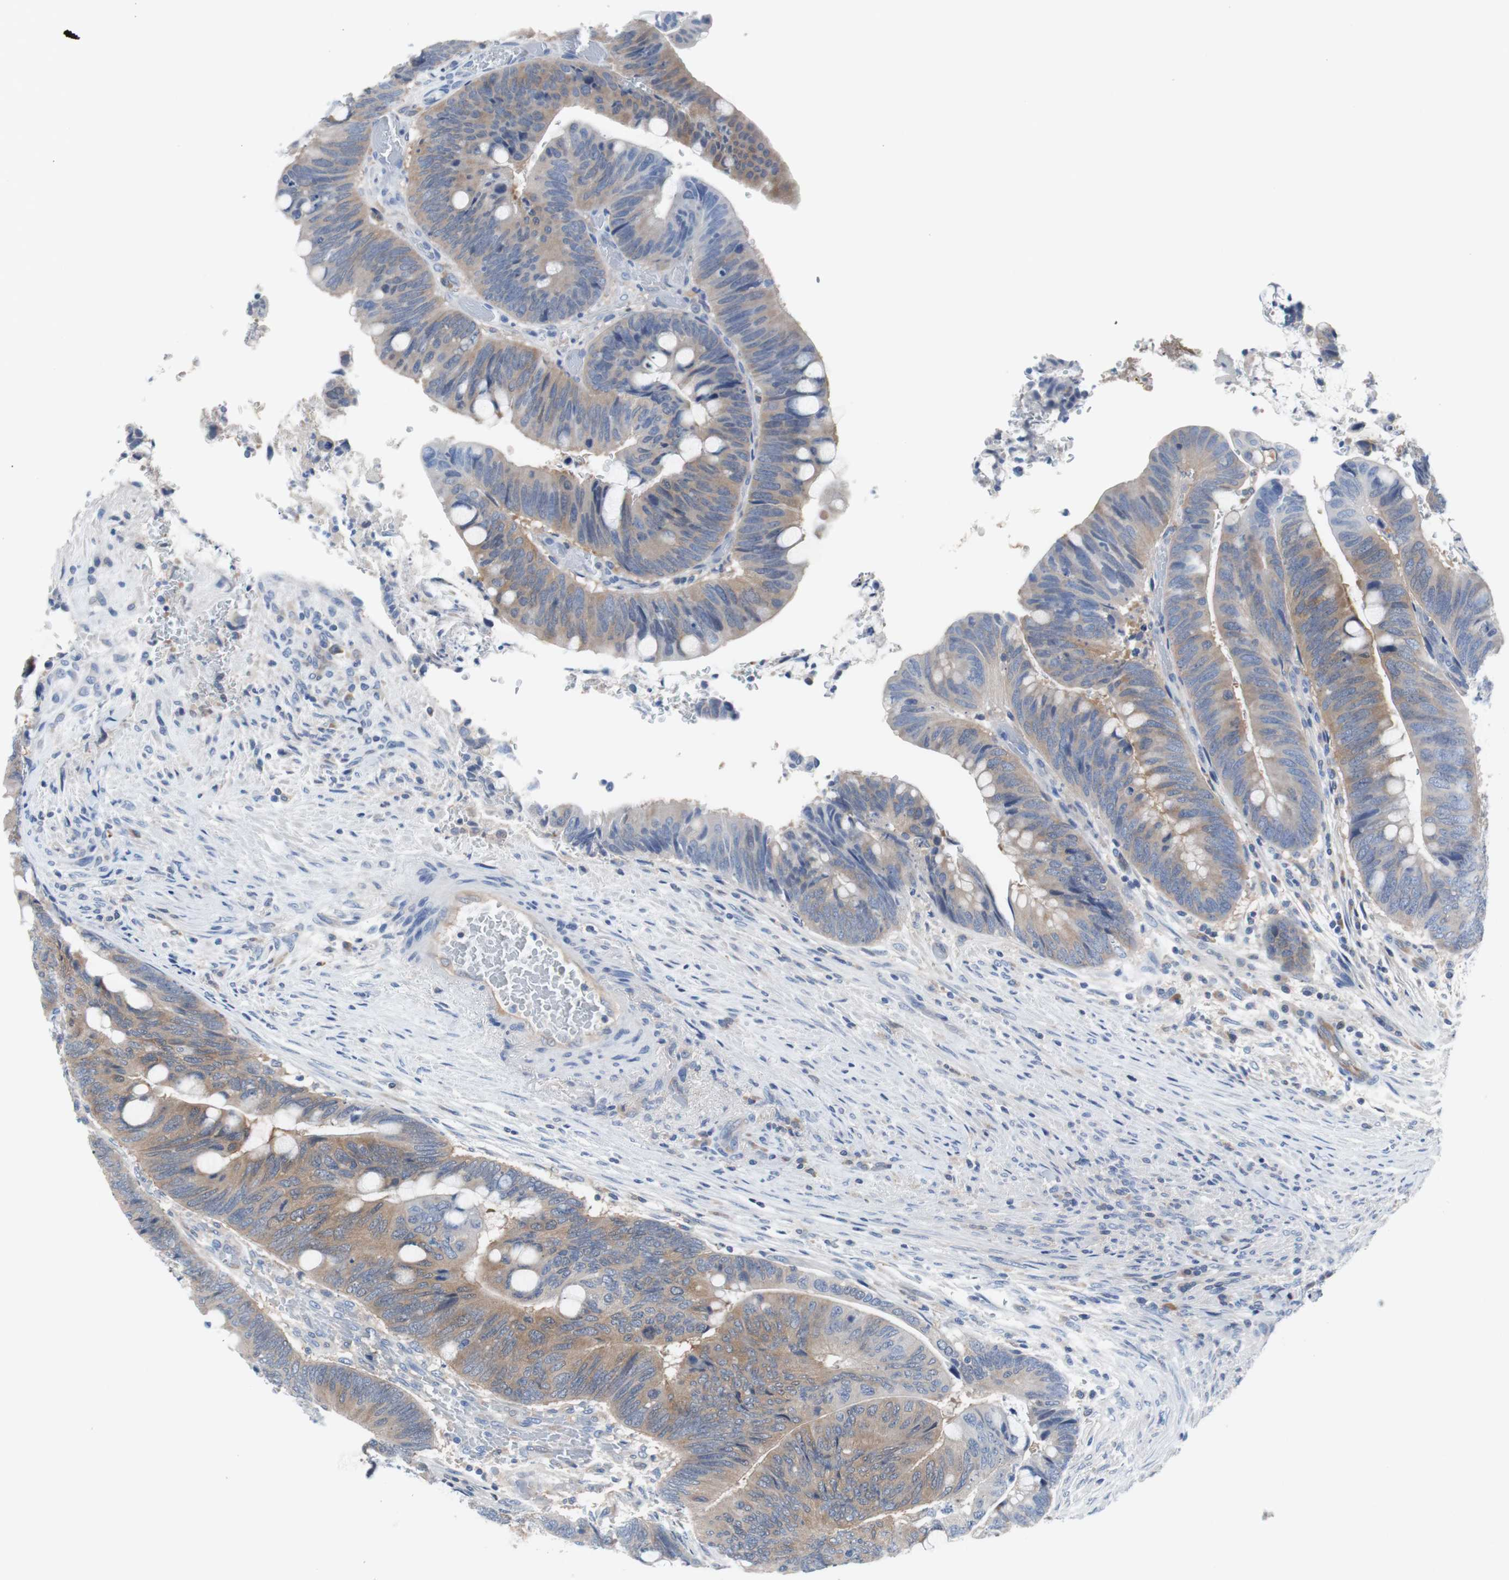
{"staining": {"intensity": "moderate", "quantity": "25%-75%", "location": "cytoplasmic/membranous"}, "tissue": "colorectal cancer", "cell_type": "Tumor cells", "image_type": "cancer", "snomed": [{"axis": "morphology", "description": "Normal tissue, NOS"}, {"axis": "morphology", "description": "Adenocarcinoma, NOS"}, {"axis": "topography", "description": "Rectum"}, {"axis": "topography", "description": "Peripheral nerve tissue"}], "caption": "Moderate cytoplasmic/membranous staining is present in approximately 25%-75% of tumor cells in colorectal cancer. The staining is performed using DAB (3,3'-diaminobenzidine) brown chromogen to label protein expression. The nuclei are counter-stained blue using hematoxylin.", "gene": "EEF2K", "patient": {"sex": "male", "age": 92}}